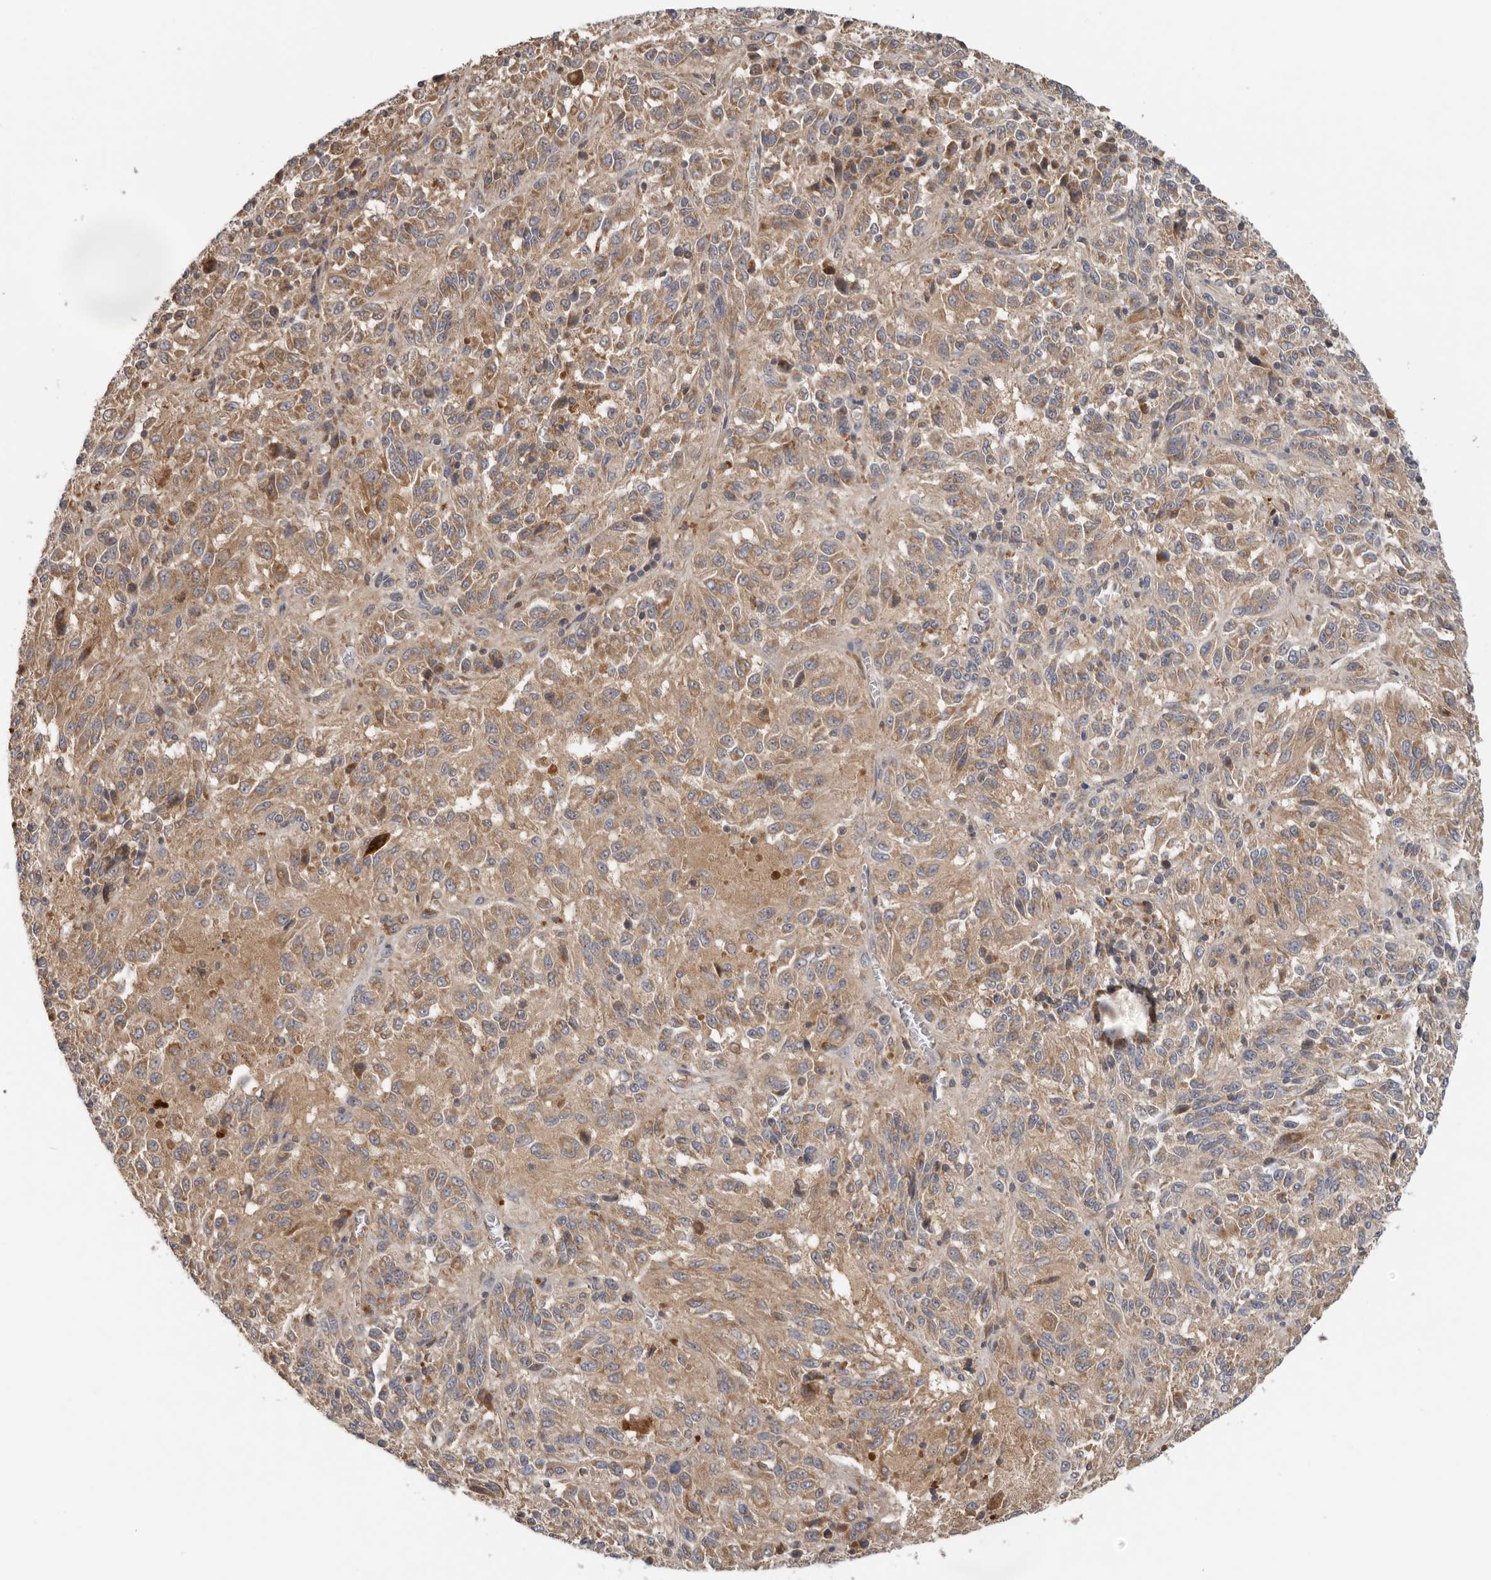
{"staining": {"intensity": "moderate", "quantity": ">75%", "location": "cytoplasmic/membranous"}, "tissue": "melanoma", "cell_type": "Tumor cells", "image_type": "cancer", "snomed": [{"axis": "morphology", "description": "Malignant melanoma, Metastatic site"}, {"axis": "topography", "description": "Lung"}], "caption": "Tumor cells reveal medium levels of moderate cytoplasmic/membranous expression in approximately >75% of cells in human malignant melanoma (metastatic site).", "gene": "PPP1R42", "patient": {"sex": "male", "age": 64}}